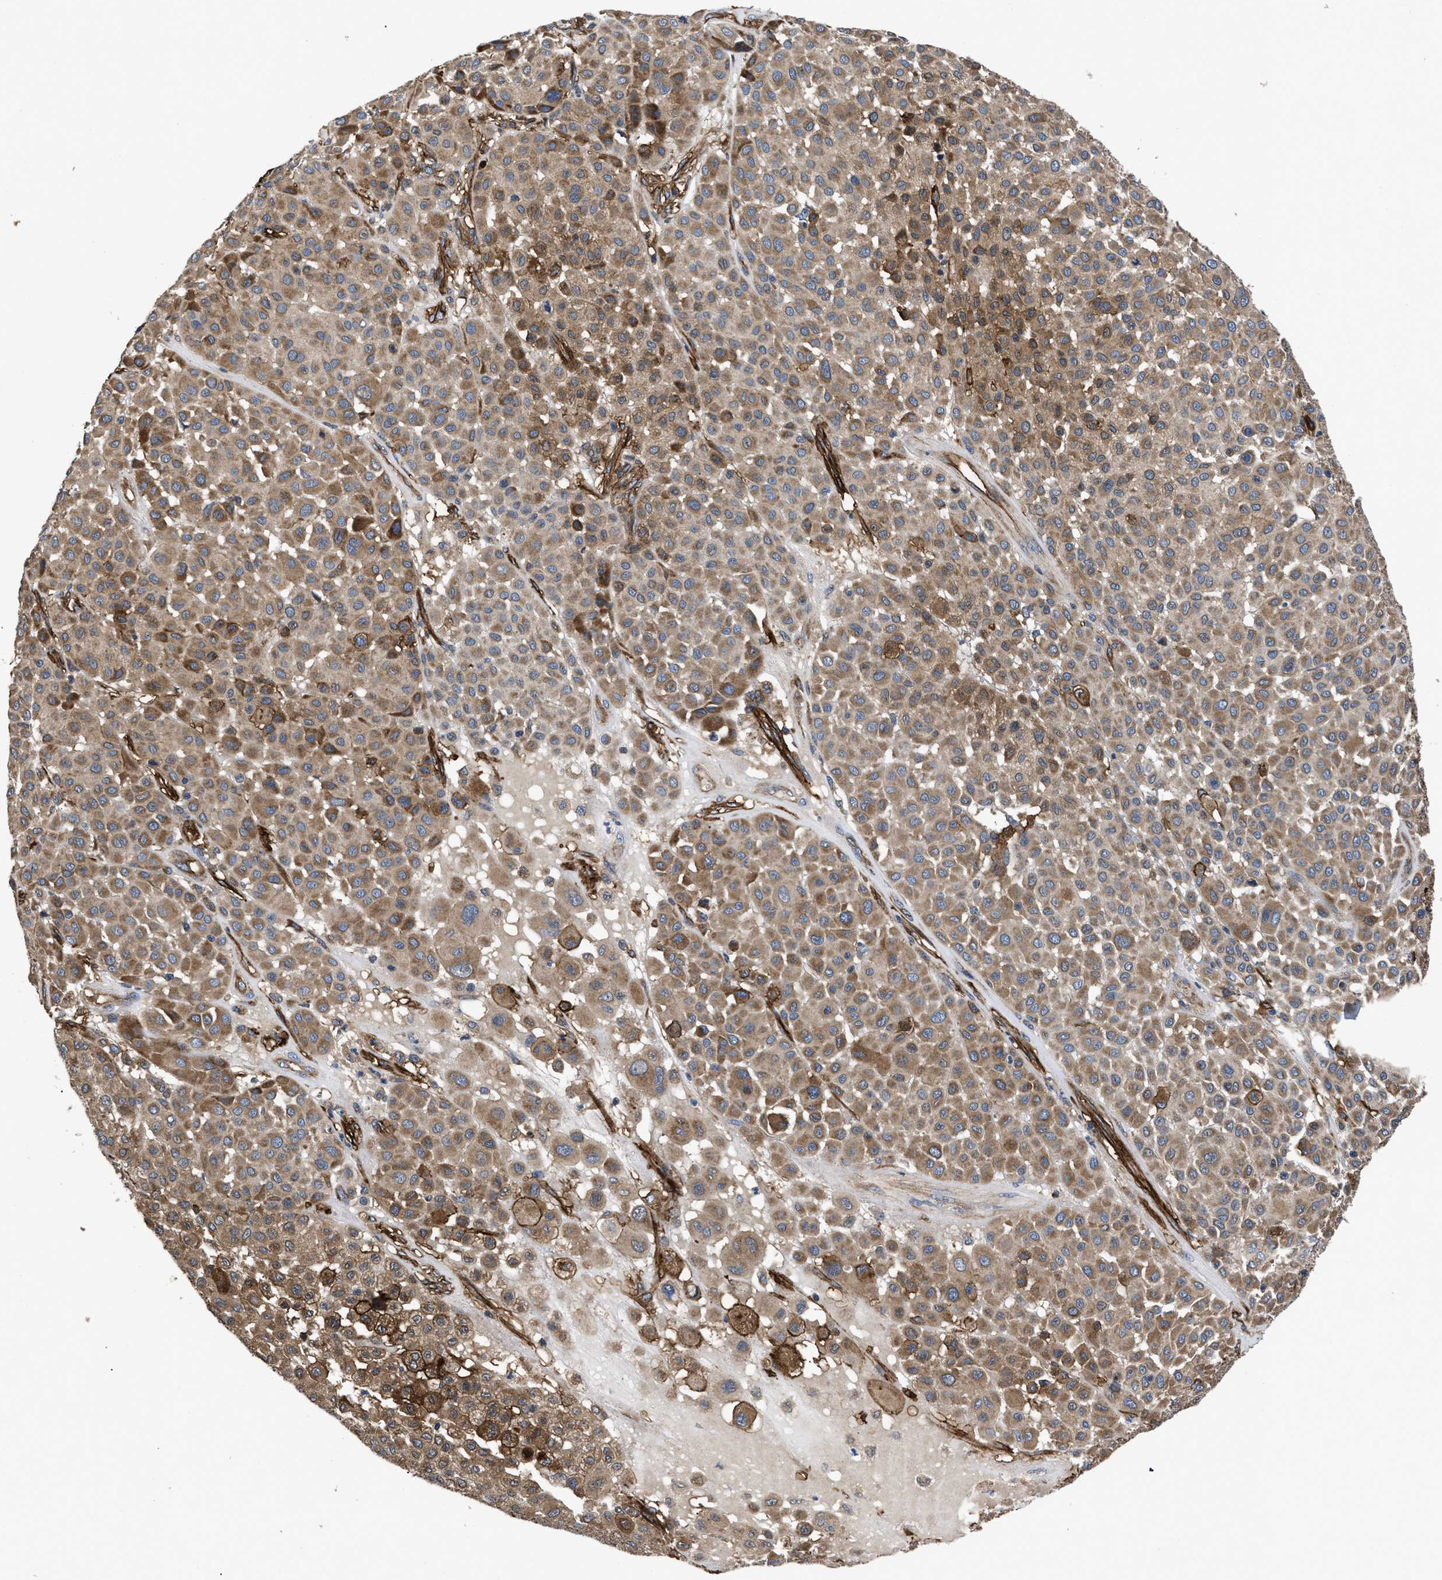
{"staining": {"intensity": "moderate", "quantity": ">75%", "location": "cytoplasmic/membranous"}, "tissue": "melanoma", "cell_type": "Tumor cells", "image_type": "cancer", "snomed": [{"axis": "morphology", "description": "Malignant melanoma, Metastatic site"}, {"axis": "topography", "description": "Soft tissue"}], "caption": "An image of human malignant melanoma (metastatic site) stained for a protein displays moderate cytoplasmic/membranous brown staining in tumor cells.", "gene": "NT5E", "patient": {"sex": "male", "age": 41}}